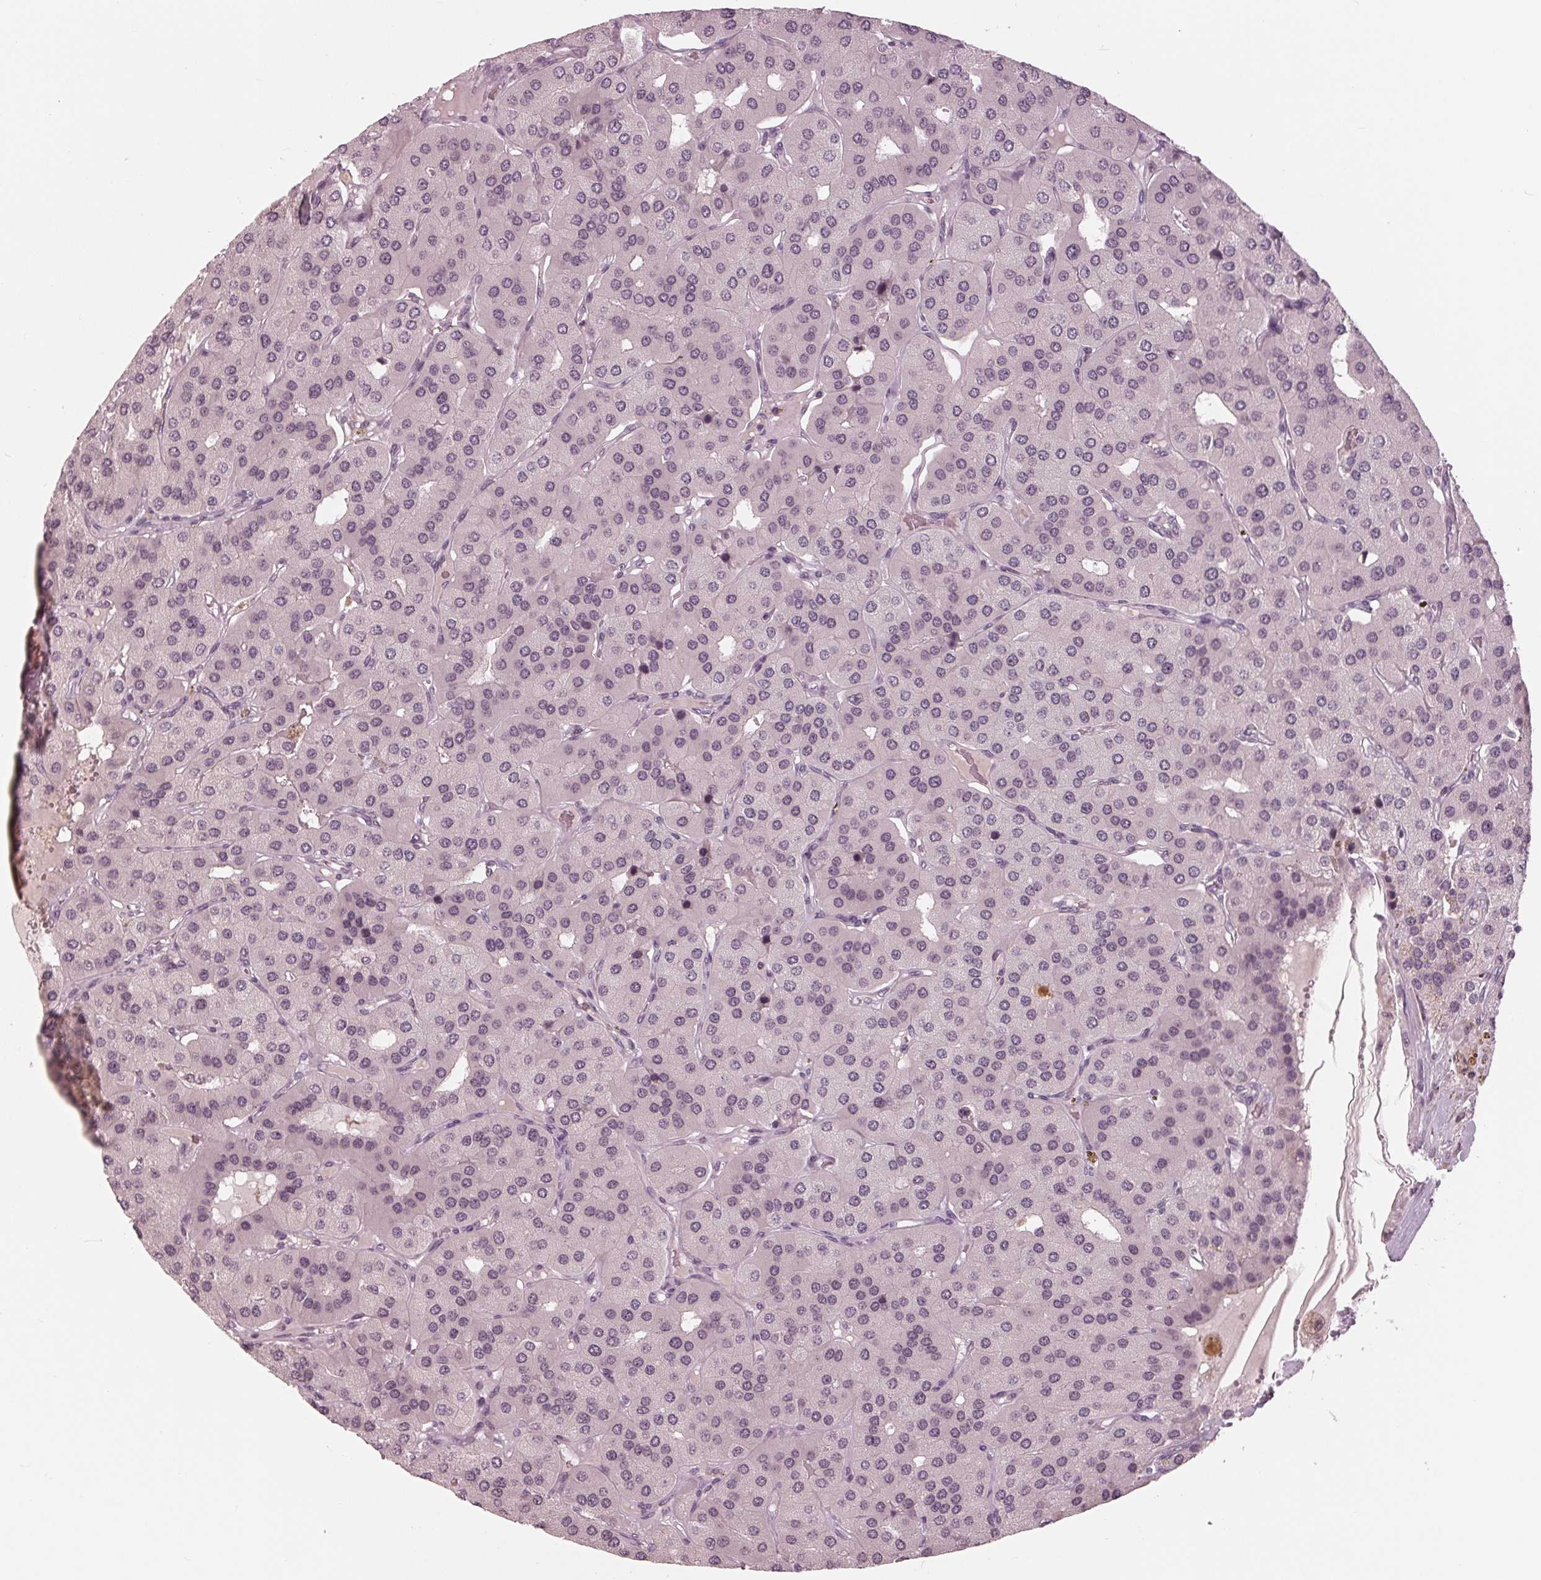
{"staining": {"intensity": "negative", "quantity": "none", "location": "none"}, "tissue": "parathyroid gland", "cell_type": "Glandular cells", "image_type": "normal", "snomed": [{"axis": "morphology", "description": "Normal tissue, NOS"}, {"axis": "morphology", "description": "Adenoma, NOS"}, {"axis": "topography", "description": "Parathyroid gland"}], "caption": "The histopathology image shows no staining of glandular cells in unremarkable parathyroid gland. (DAB (3,3'-diaminobenzidine) IHC with hematoxylin counter stain).", "gene": "SLX4", "patient": {"sex": "female", "age": 86}}